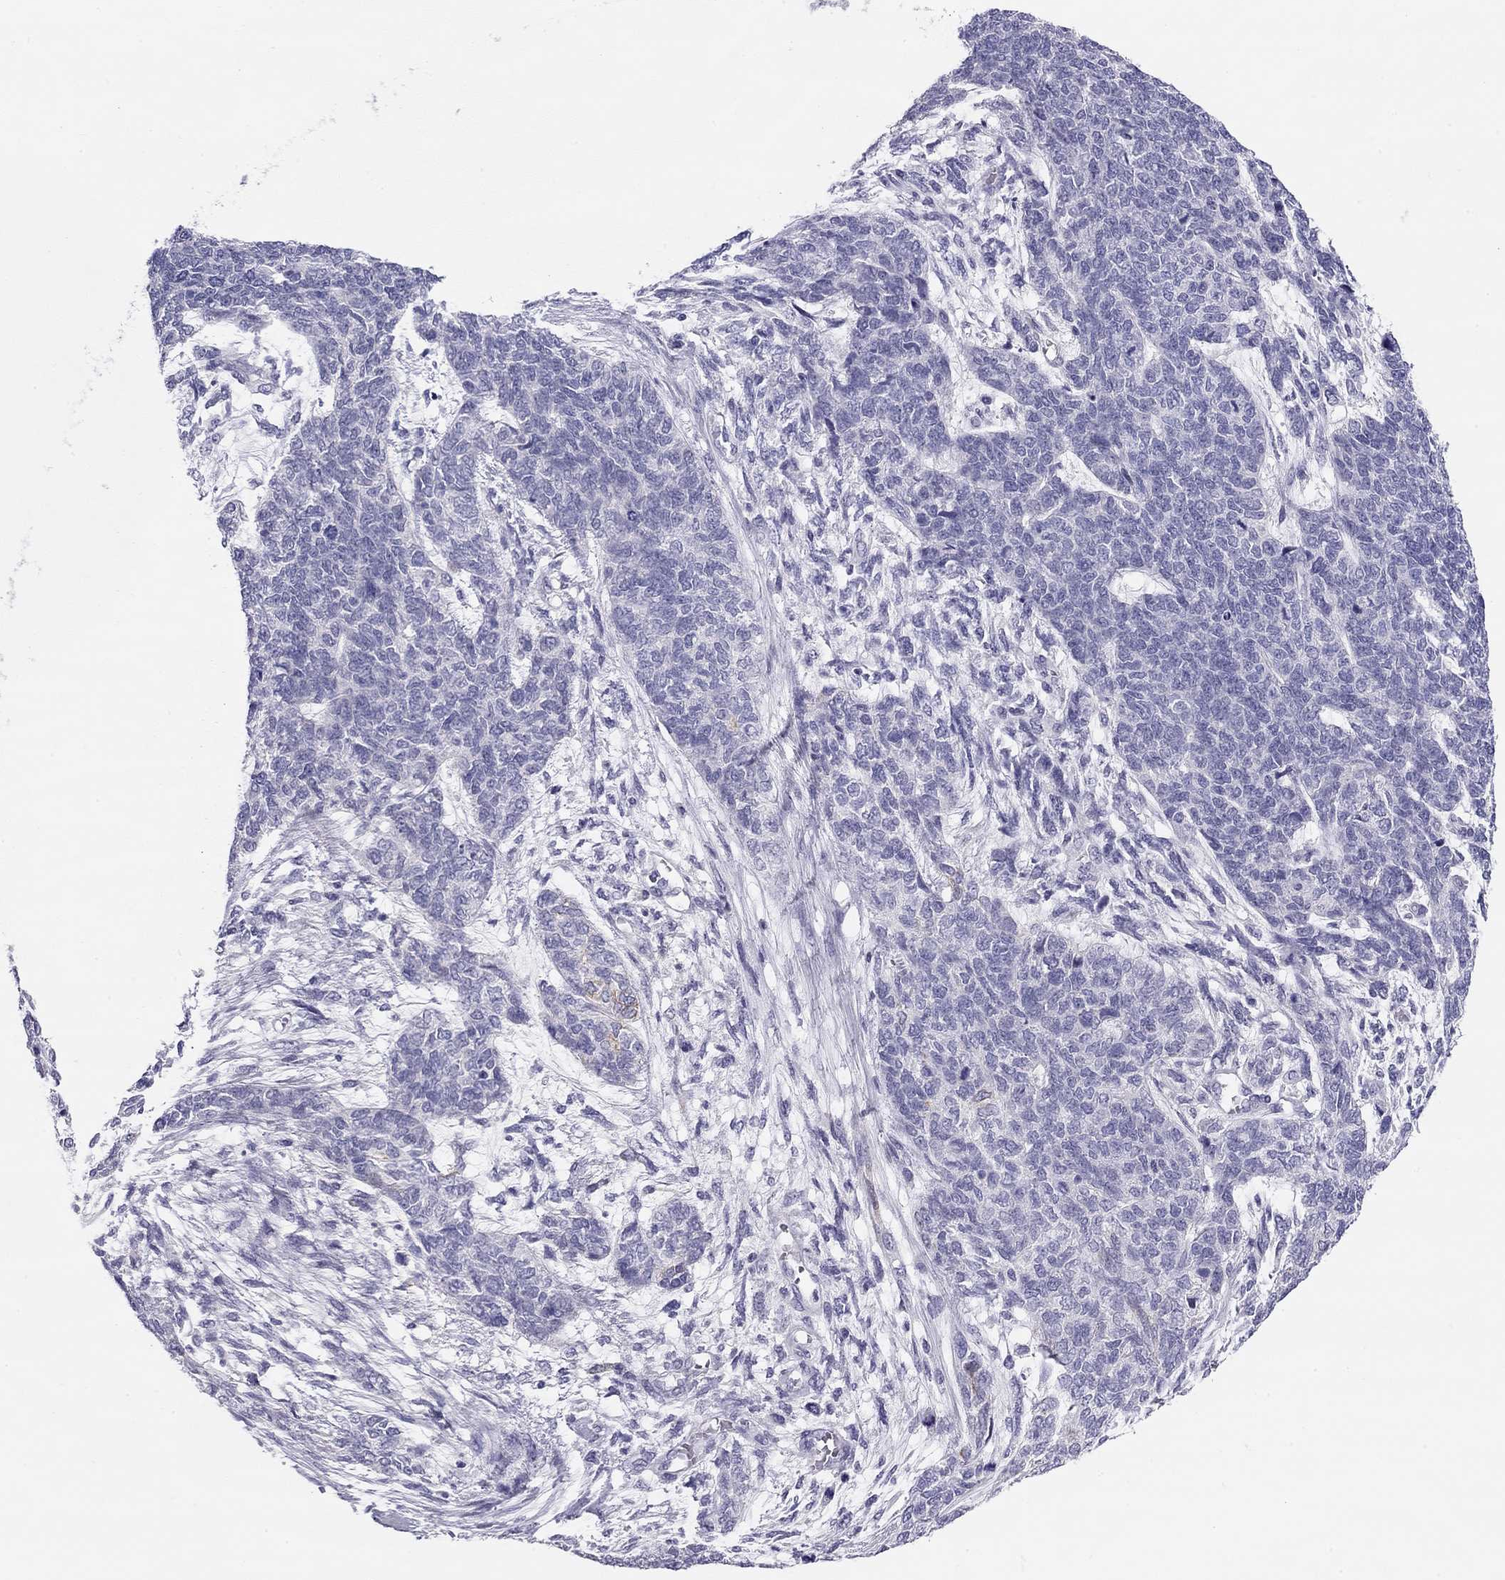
{"staining": {"intensity": "negative", "quantity": "none", "location": "none"}, "tissue": "cervical cancer", "cell_type": "Tumor cells", "image_type": "cancer", "snomed": [{"axis": "morphology", "description": "Squamous cell carcinoma, NOS"}, {"axis": "topography", "description": "Cervix"}], "caption": "Tumor cells are negative for protein expression in human cervical squamous cell carcinoma.", "gene": "KCNV2", "patient": {"sex": "female", "age": 63}}